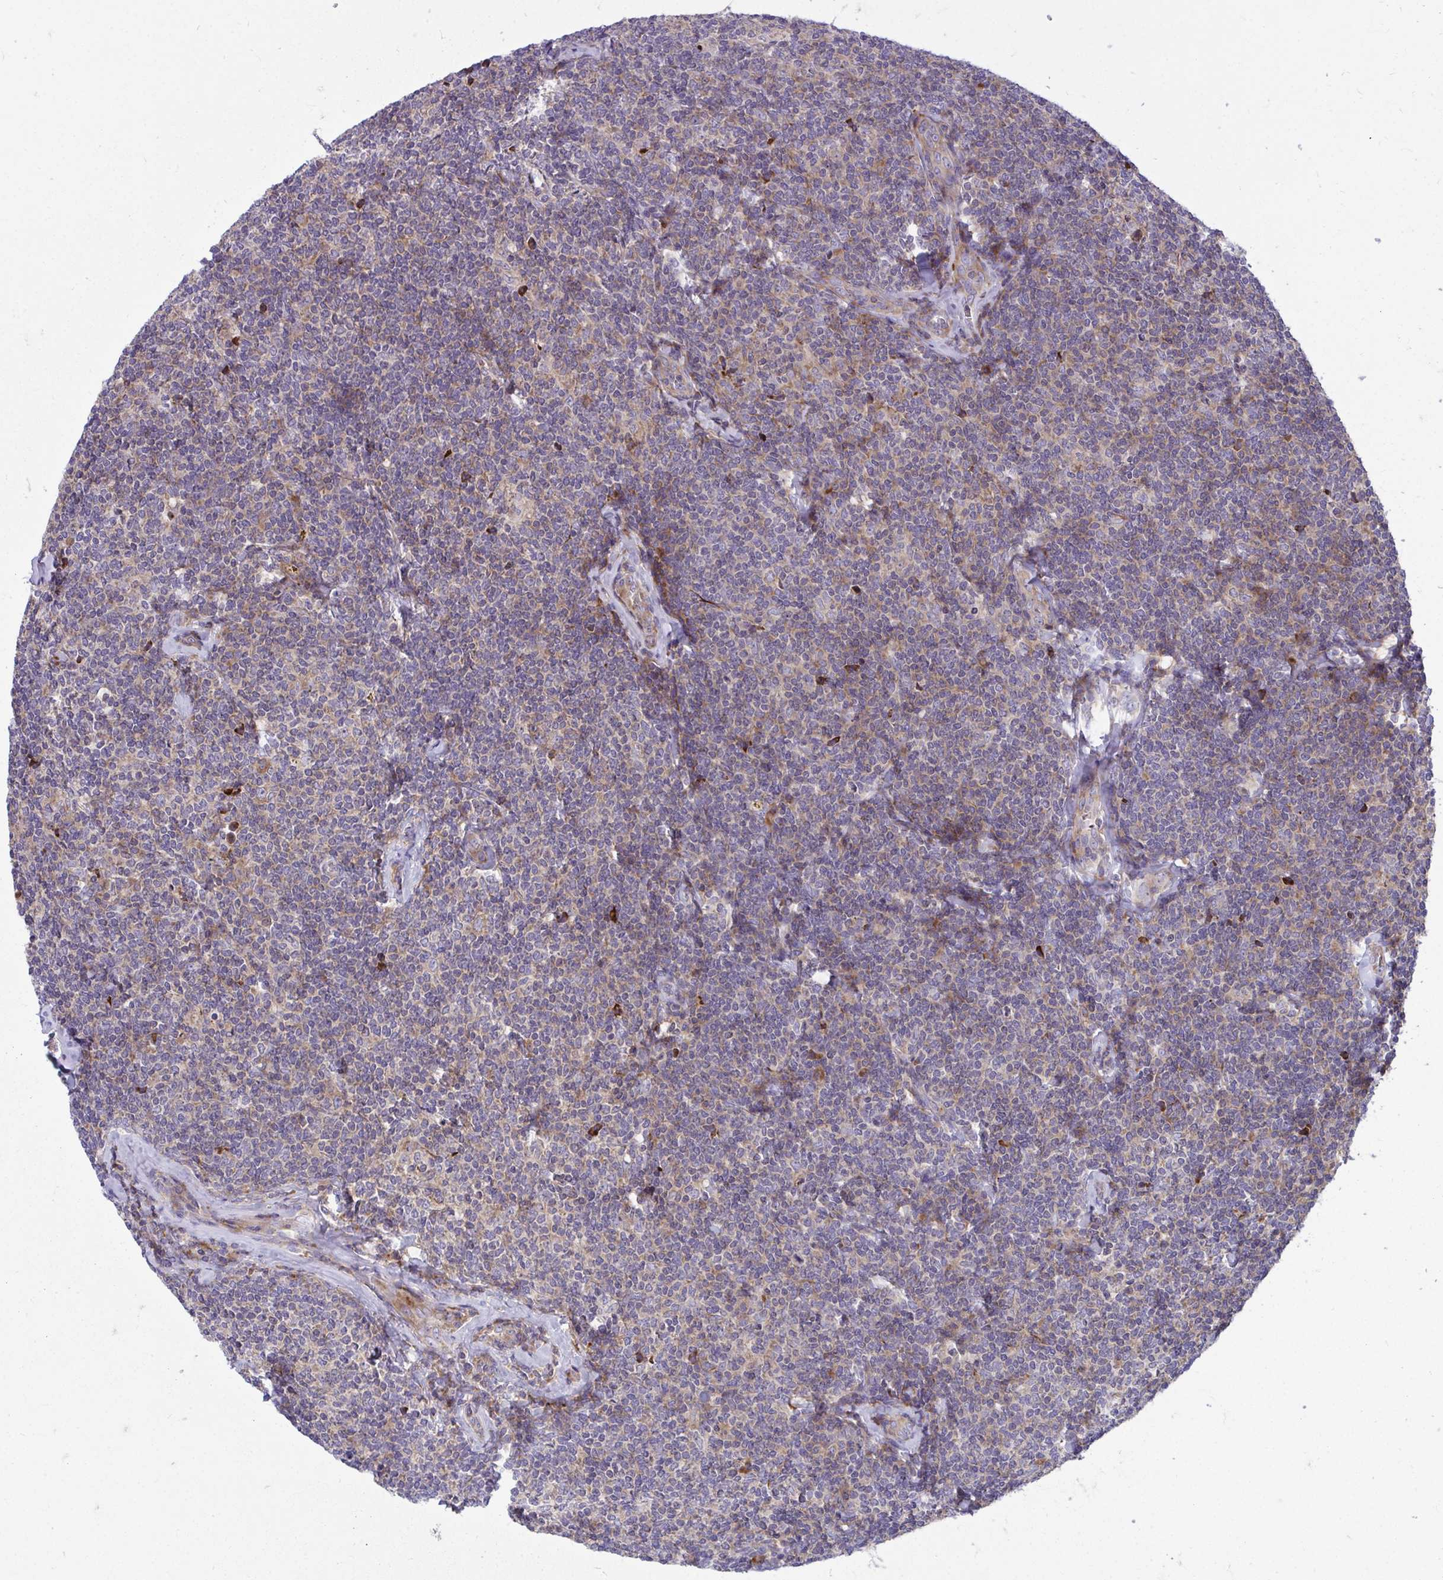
{"staining": {"intensity": "weak", "quantity": "<25%", "location": "cytoplasmic/membranous"}, "tissue": "lymphoma", "cell_type": "Tumor cells", "image_type": "cancer", "snomed": [{"axis": "morphology", "description": "Malignant lymphoma, non-Hodgkin's type, Low grade"}, {"axis": "topography", "description": "Lymph node"}], "caption": "A micrograph of lymphoma stained for a protein displays no brown staining in tumor cells.", "gene": "GFPT2", "patient": {"sex": "female", "age": 56}}